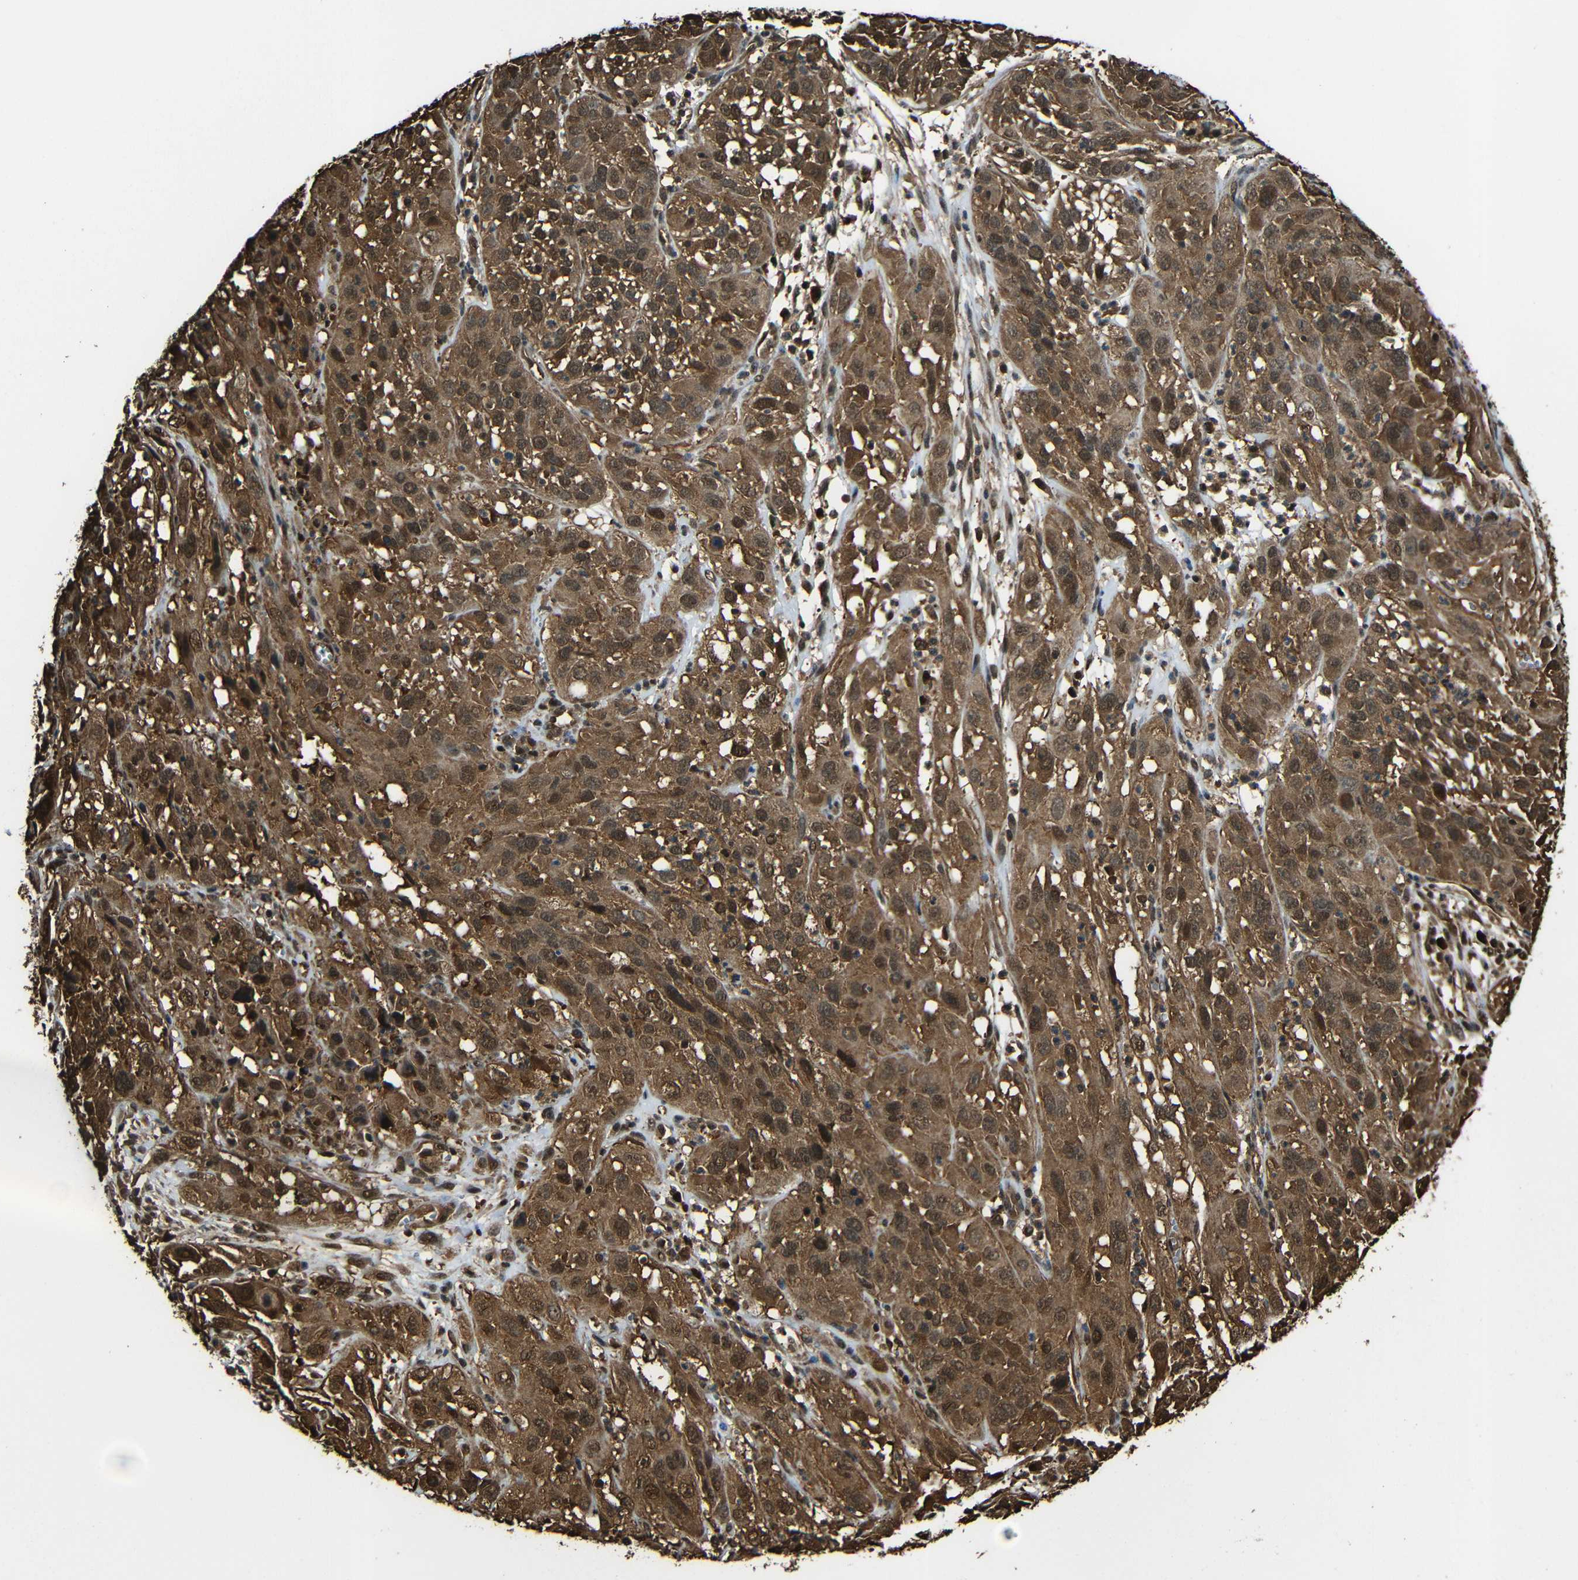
{"staining": {"intensity": "strong", "quantity": ">75%", "location": "cytoplasmic/membranous,nuclear"}, "tissue": "cervical cancer", "cell_type": "Tumor cells", "image_type": "cancer", "snomed": [{"axis": "morphology", "description": "Squamous cell carcinoma, NOS"}, {"axis": "topography", "description": "Cervix"}], "caption": "Immunohistochemistry (IHC) micrograph of neoplastic tissue: squamous cell carcinoma (cervical) stained using immunohistochemistry (IHC) reveals high levels of strong protein expression localized specifically in the cytoplasmic/membranous and nuclear of tumor cells, appearing as a cytoplasmic/membranous and nuclear brown color.", "gene": "VCP", "patient": {"sex": "female", "age": 32}}